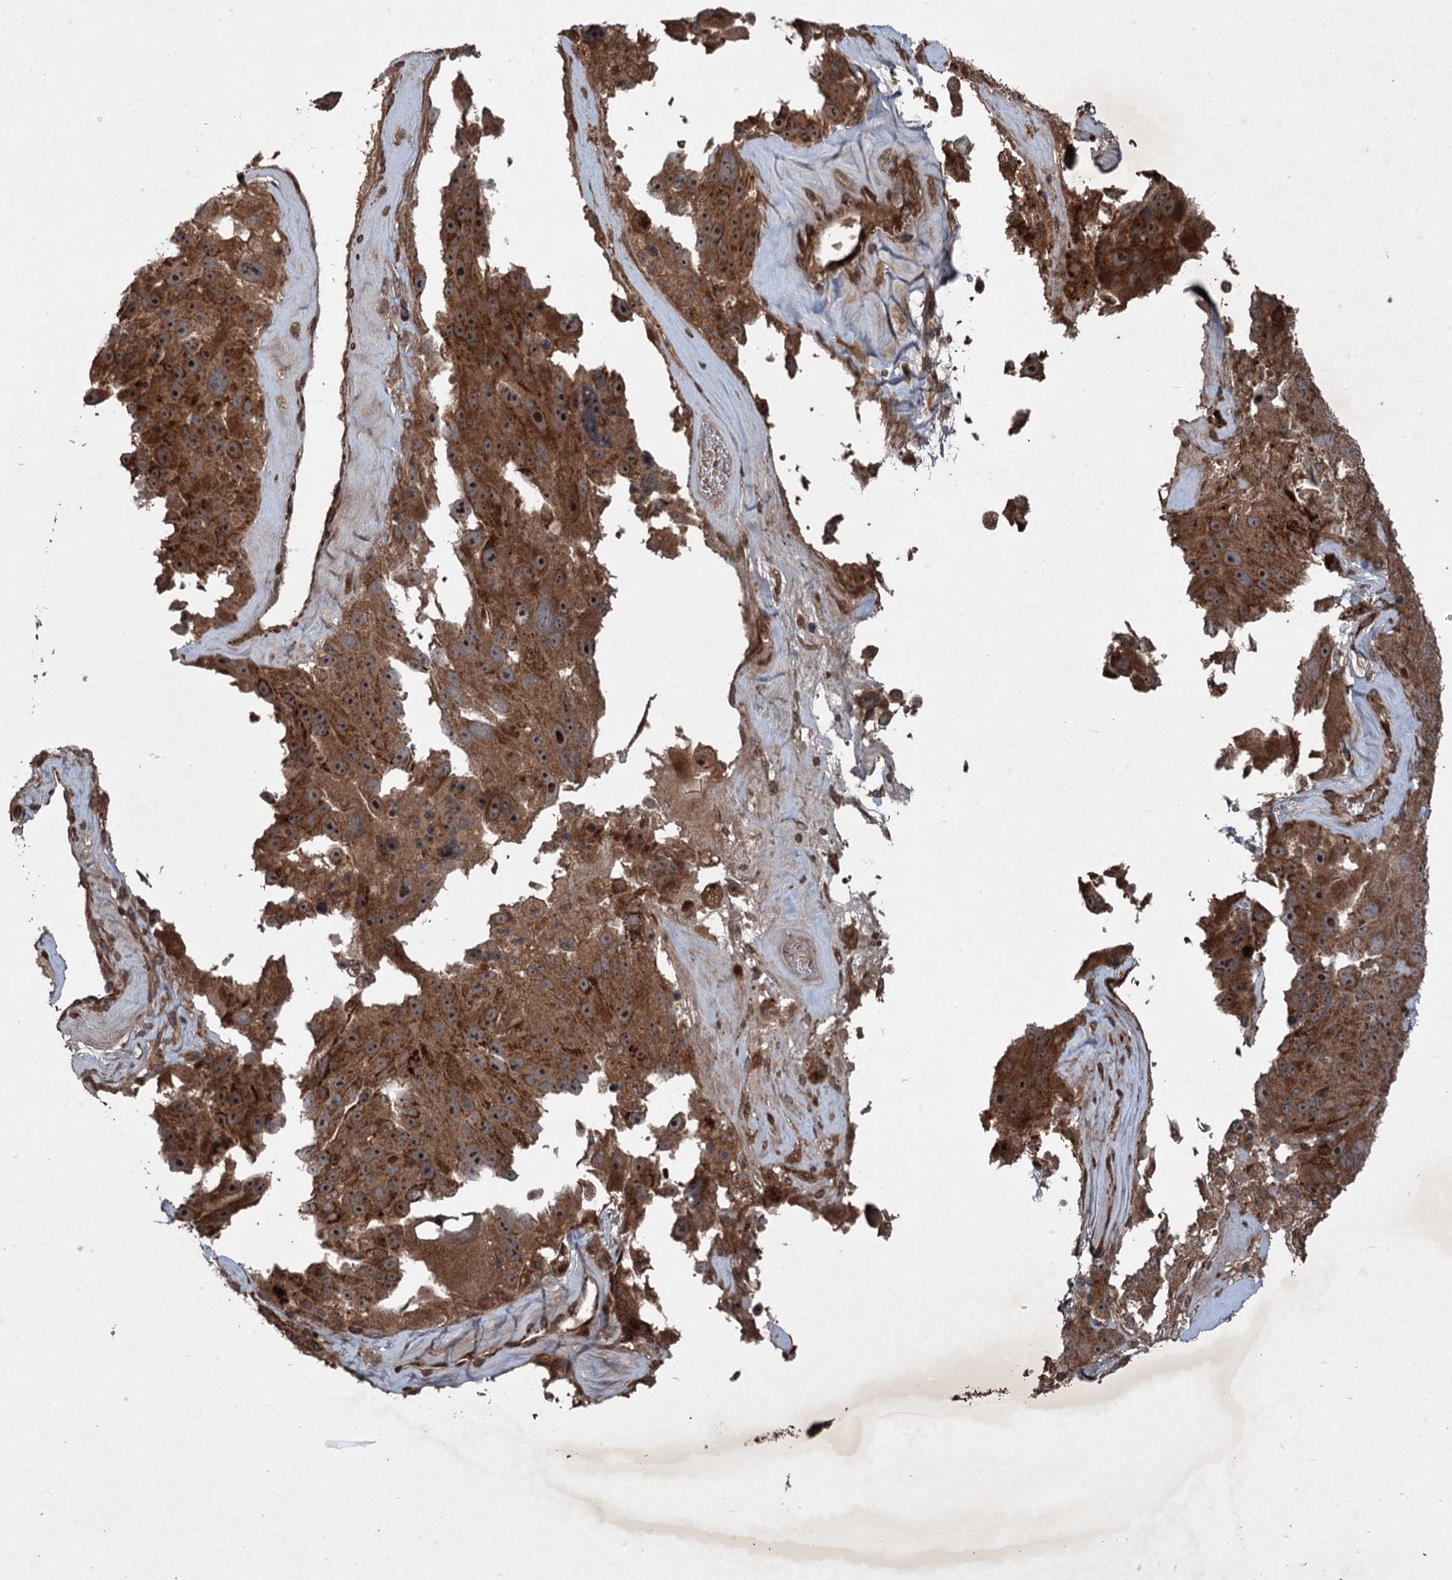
{"staining": {"intensity": "moderate", "quantity": ">75%", "location": "cytoplasmic/membranous,nuclear"}, "tissue": "melanoma", "cell_type": "Tumor cells", "image_type": "cancer", "snomed": [{"axis": "morphology", "description": "Malignant melanoma, Metastatic site"}, {"axis": "topography", "description": "Lymph node"}], "caption": "Moderate cytoplasmic/membranous and nuclear positivity is seen in approximately >75% of tumor cells in malignant melanoma (metastatic site). The protein of interest is stained brown, and the nuclei are stained in blue (DAB (3,3'-diaminobenzidine) IHC with brightfield microscopy, high magnification).", "gene": "ALAS1", "patient": {"sex": "male", "age": 62}}